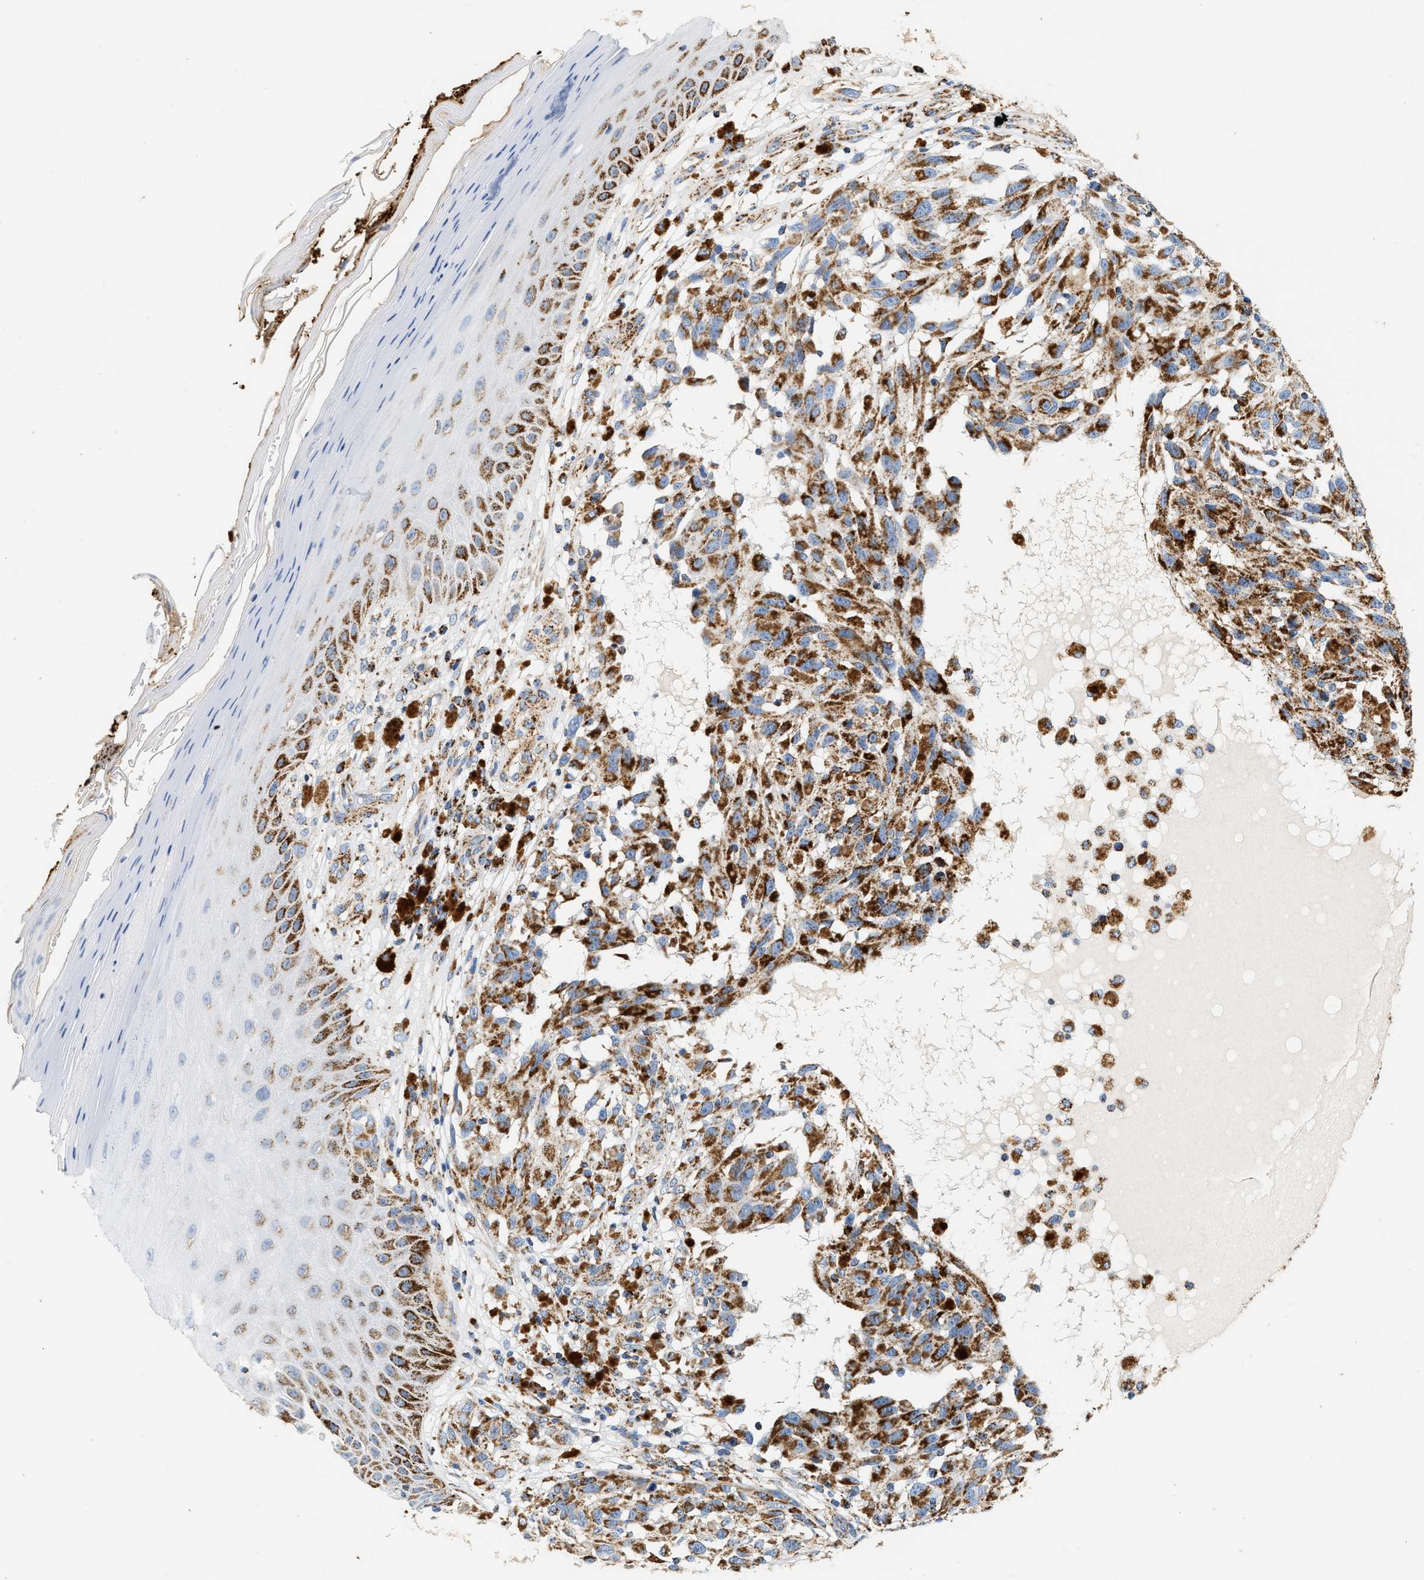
{"staining": {"intensity": "moderate", "quantity": ">75%", "location": "cytoplasmic/membranous"}, "tissue": "melanoma", "cell_type": "Tumor cells", "image_type": "cancer", "snomed": [{"axis": "morphology", "description": "Malignant melanoma, NOS"}, {"axis": "topography", "description": "Skin"}], "caption": "Melanoma tissue shows moderate cytoplasmic/membranous staining in approximately >75% of tumor cells, visualized by immunohistochemistry.", "gene": "SHMT2", "patient": {"sex": "female", "age": 73}}